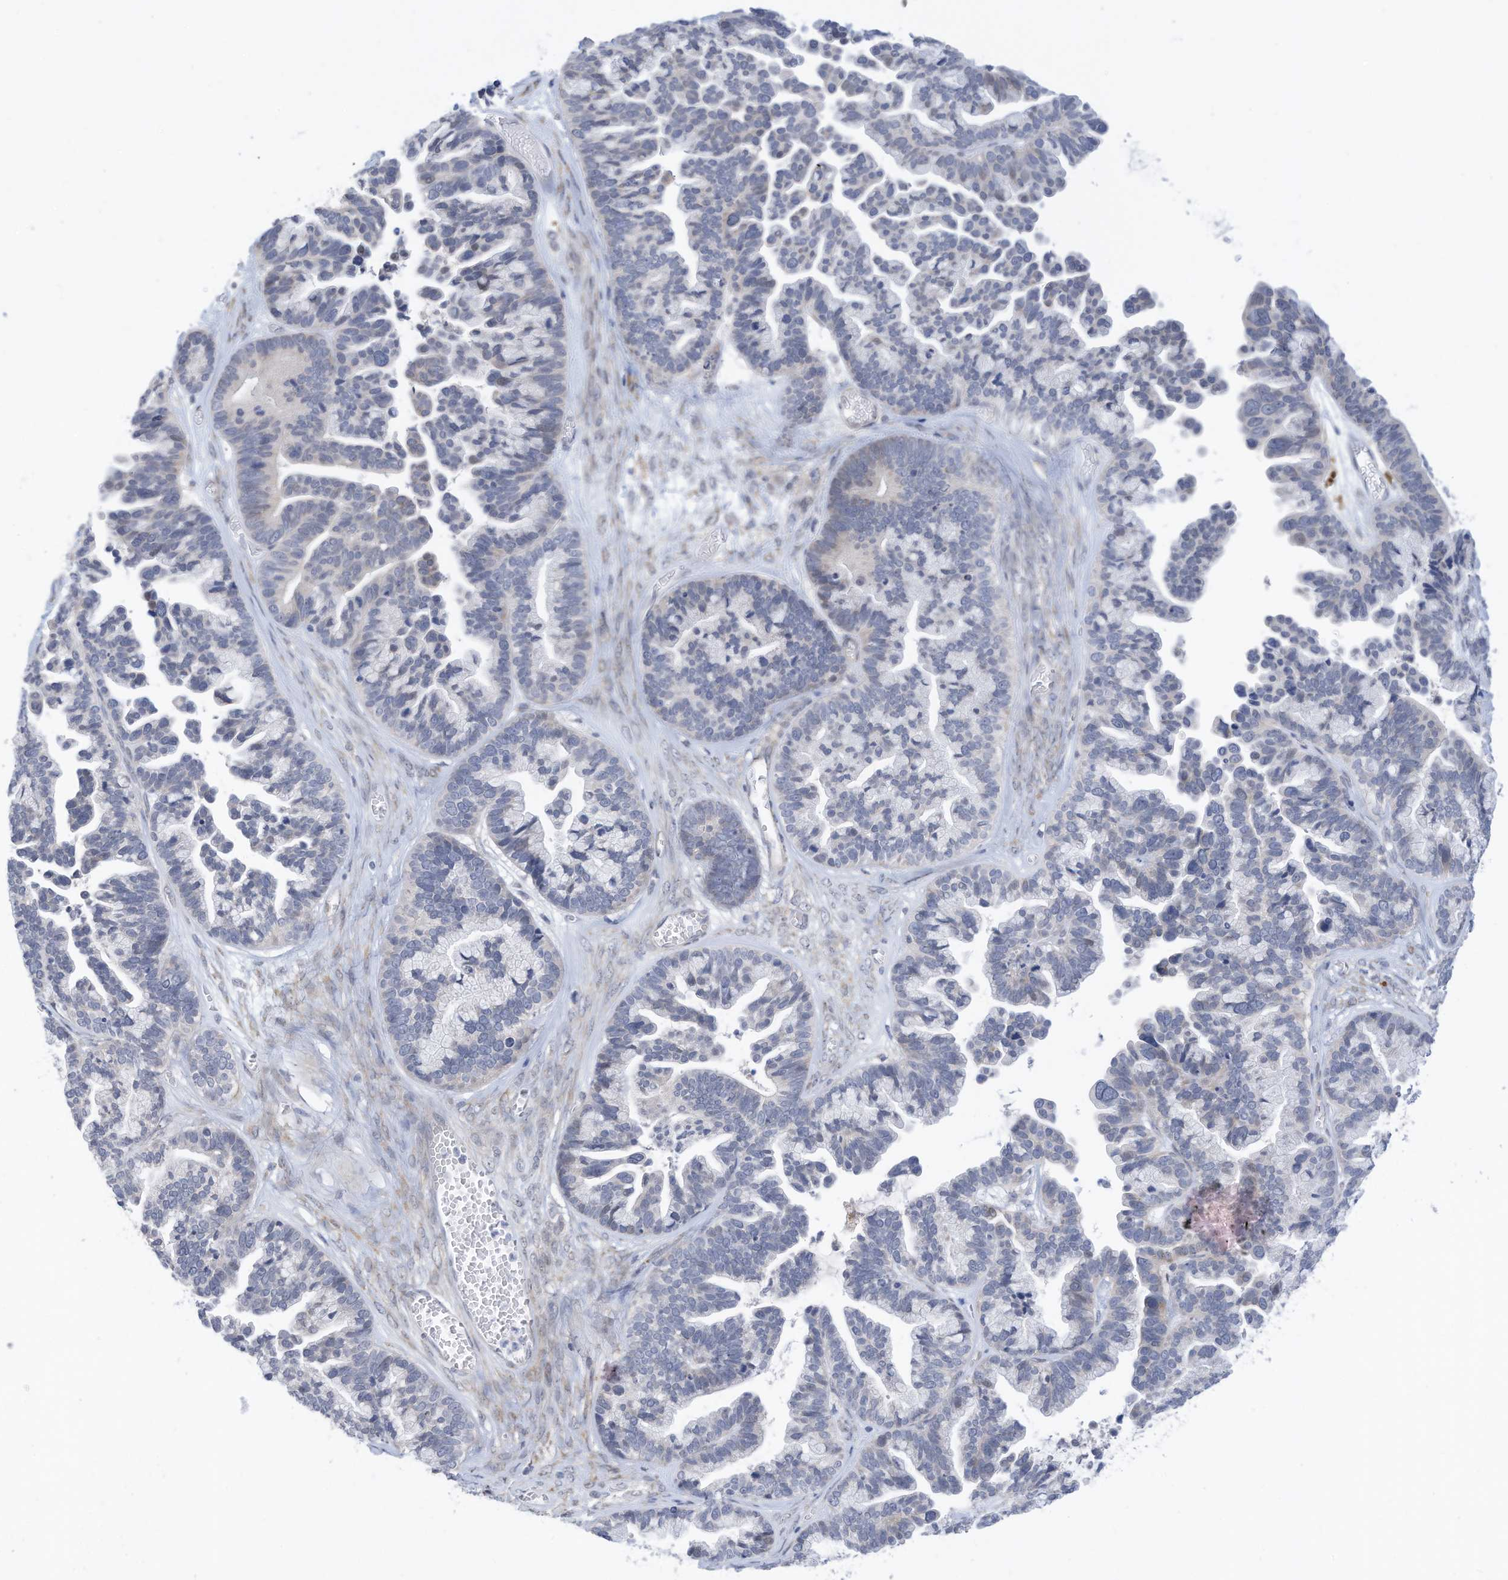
{"staining": {"intensity": "negative", "quantity": "none", "location": "none"}, "tissue": "ovarian cancer", "cell_type": "Tumor cells", "image_type": "cancer", "snomed": [{"axis": "morphology", "description": "Cystadenocarcinoma, serous, NOS"}, {"axis": "topography", "description": "Ovary"}], "caption": "IHC of ovarian cancer reveals no positivity in tumor cells.", "gene": "ZNF292", "patient": {"sex": "female", "age": 56}}